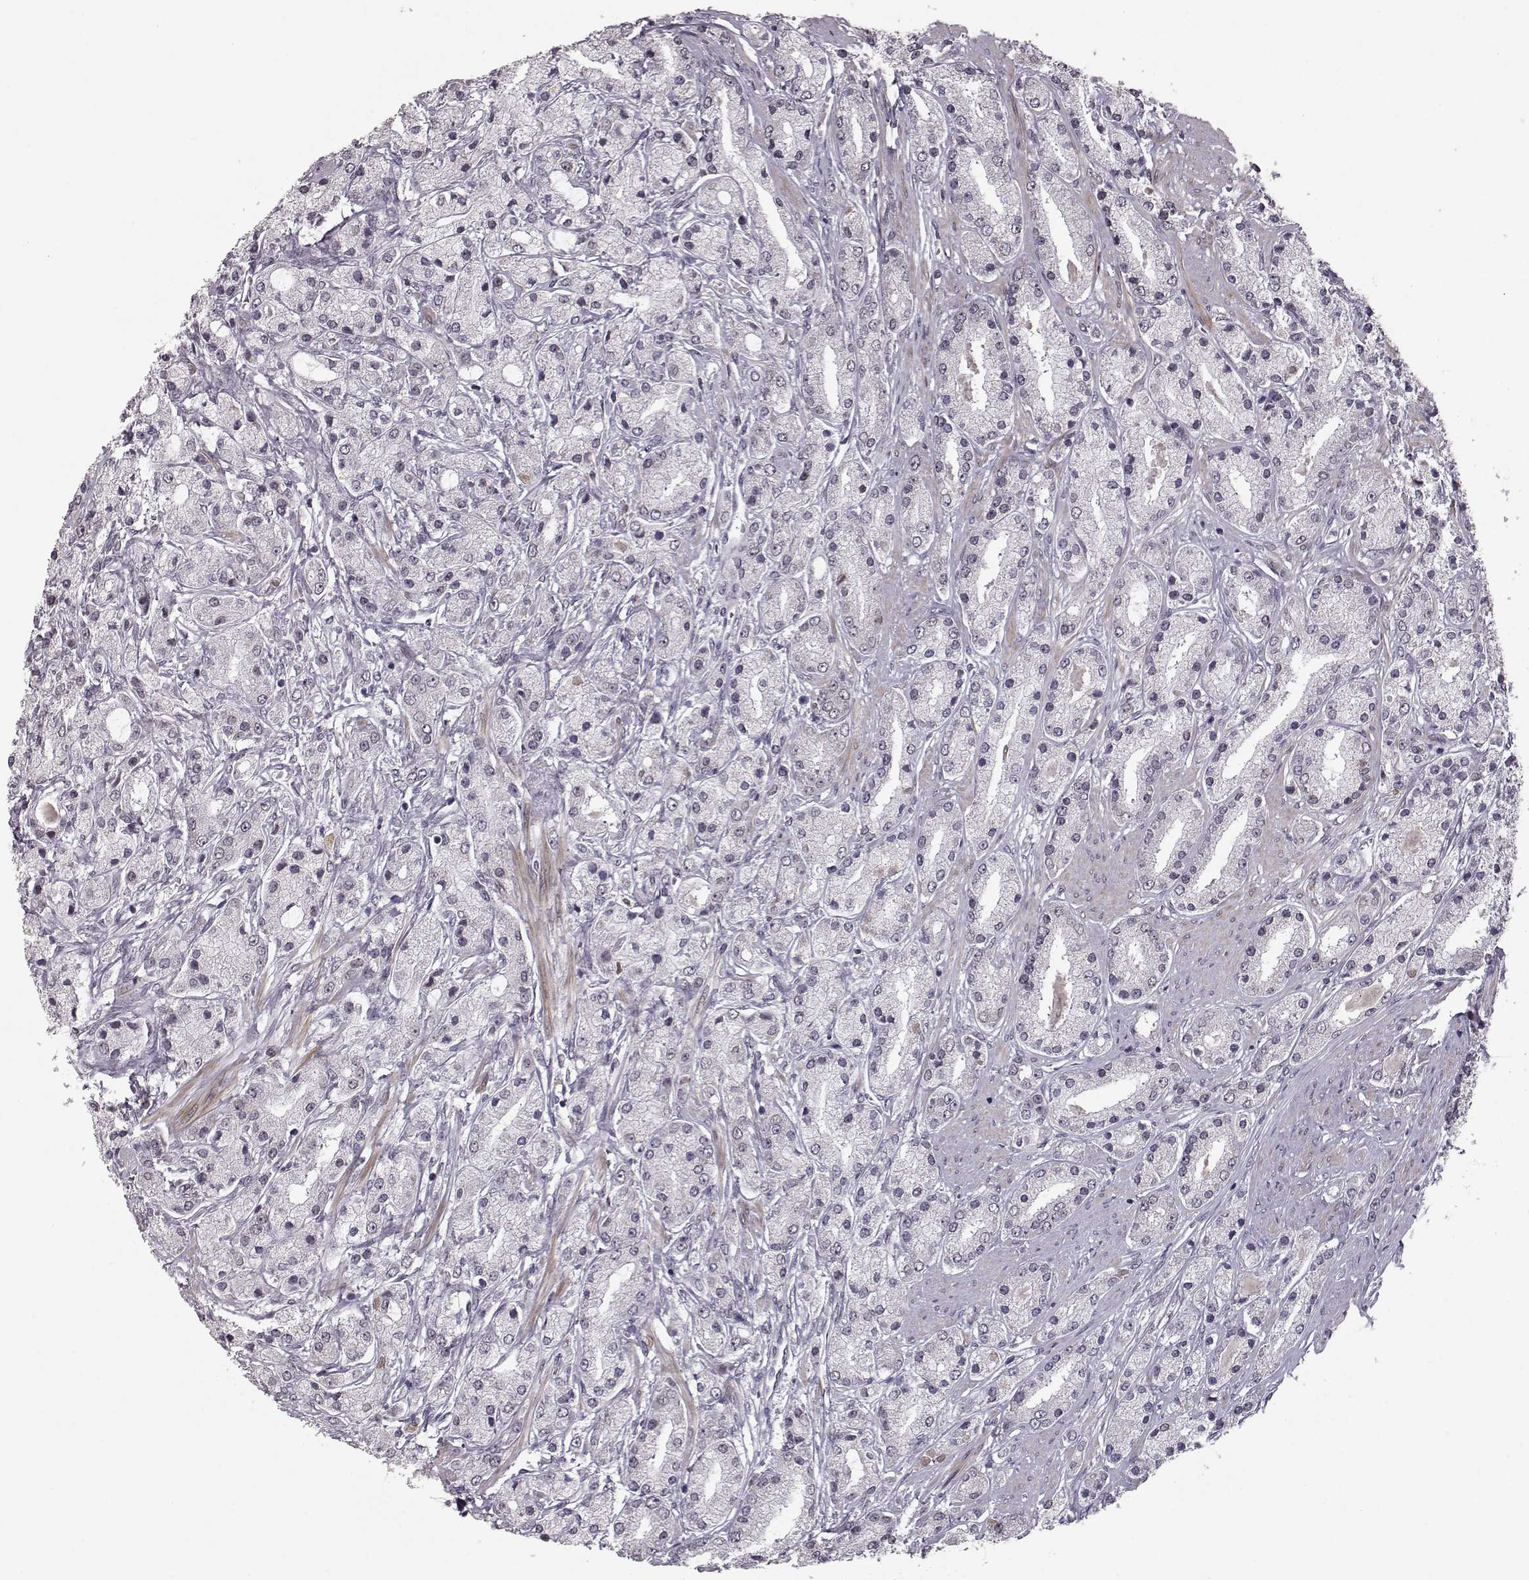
{"staining": {"intensity": "negative", "quantity": "none", "location": "none"}, "tissue": "prostate cancer", "cell_type": "Tumor cells", "image_type": "cancer", "snomed": [{"axis": "morphology", "description": "Adenocarcinoma, High grade"}, {"axis": "topography", "description": "Prostate"}], "caption": "Immunohistochemistry of prostate cancer displays no staining in tumor cells. (Stains: DAB IHC with hematoxylin counter stain, Microscopy: brightfield microscopy at high magnification).", "gene": "NUP37", "patient": {"sex": "male", "age": 67}}